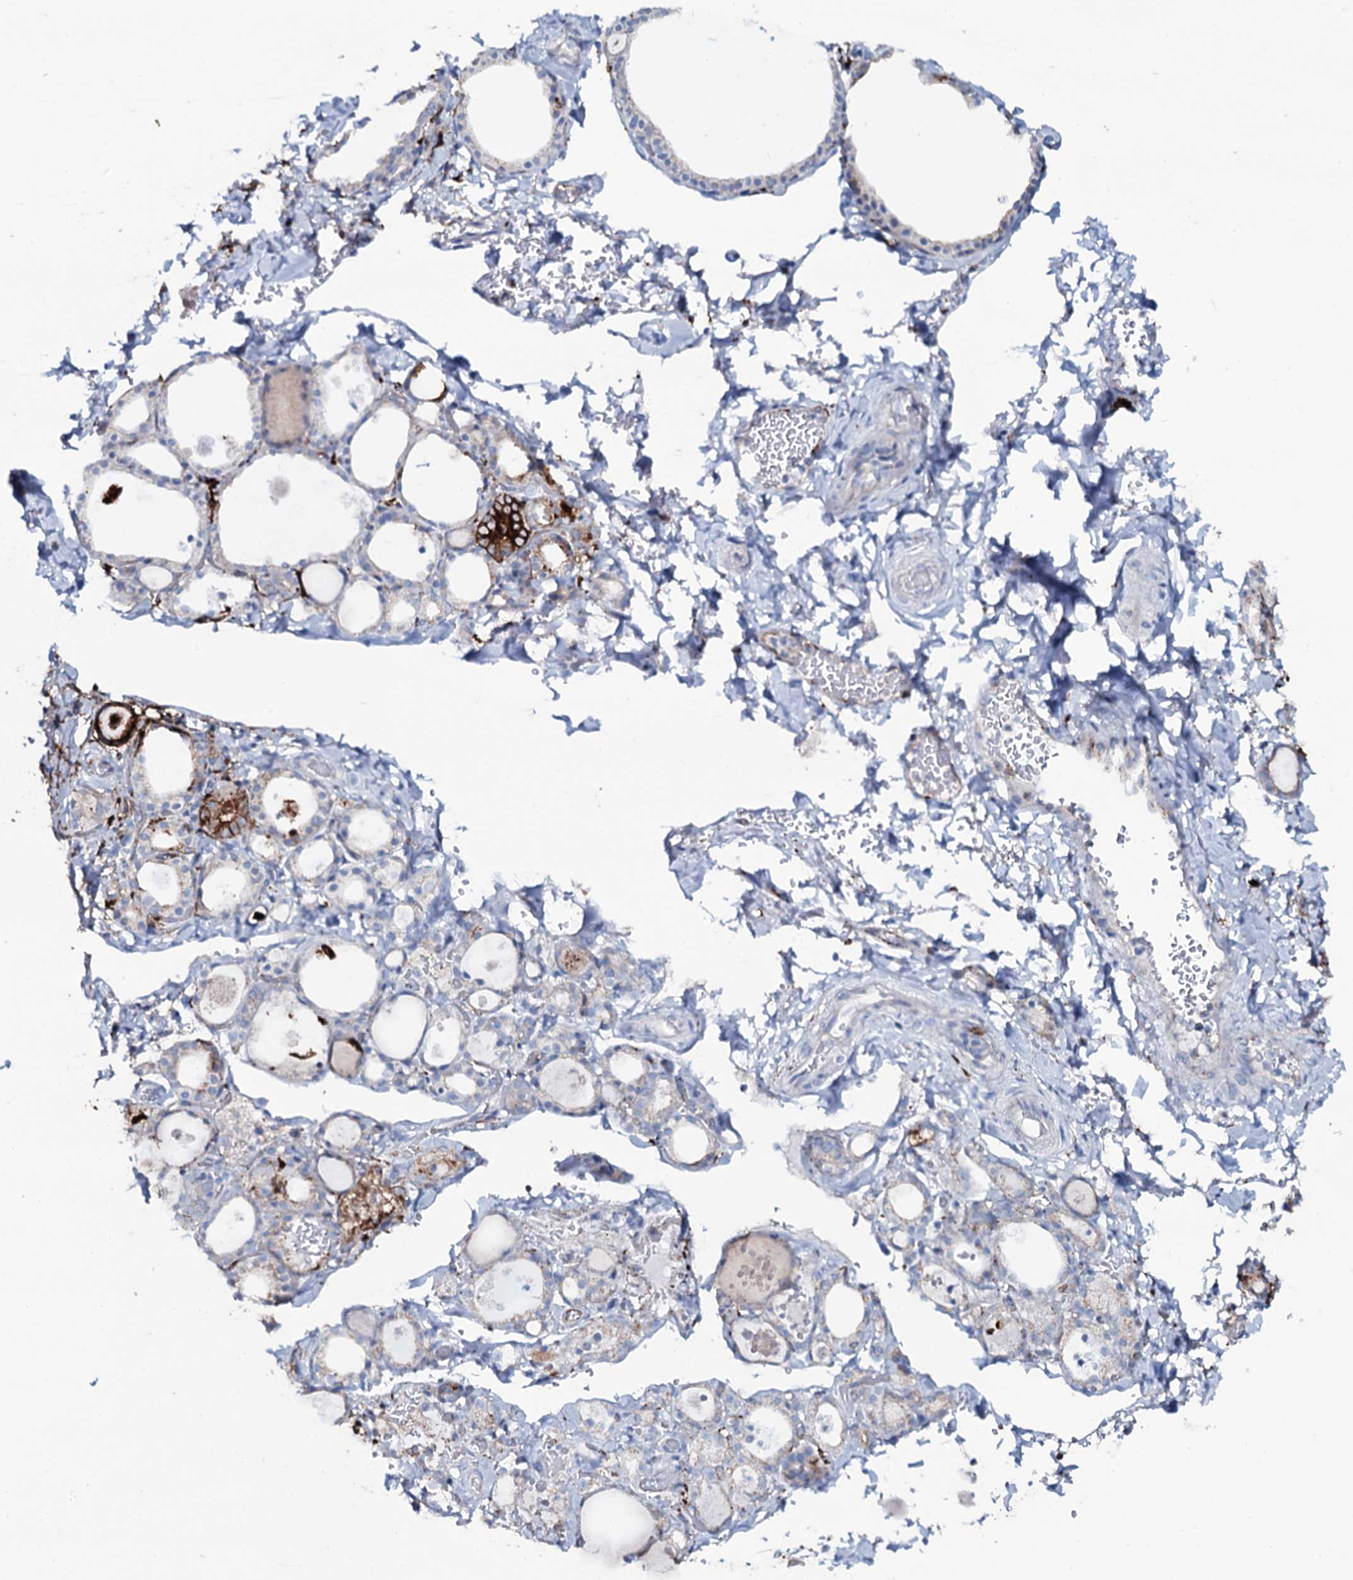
{"staining": {"intensity": "weak", "quantity": "<25%", "location": "cytoplasmic/membranous"}, "tissue": "thyroid gland", "cell_type": "Glandular cells", "image_type": "normal", "snomed": [{"axis": "morphology", "description": "Normal tissue, NOS"}, {"axis": "topography", "description": "Thyroid gland"}], "caption": "An image of thyroid gland stained for a protein demonstrates no brown staining in glandular cells.", "gene": "OSBPL2", "patient": {"sex": "male", "age": 56}}